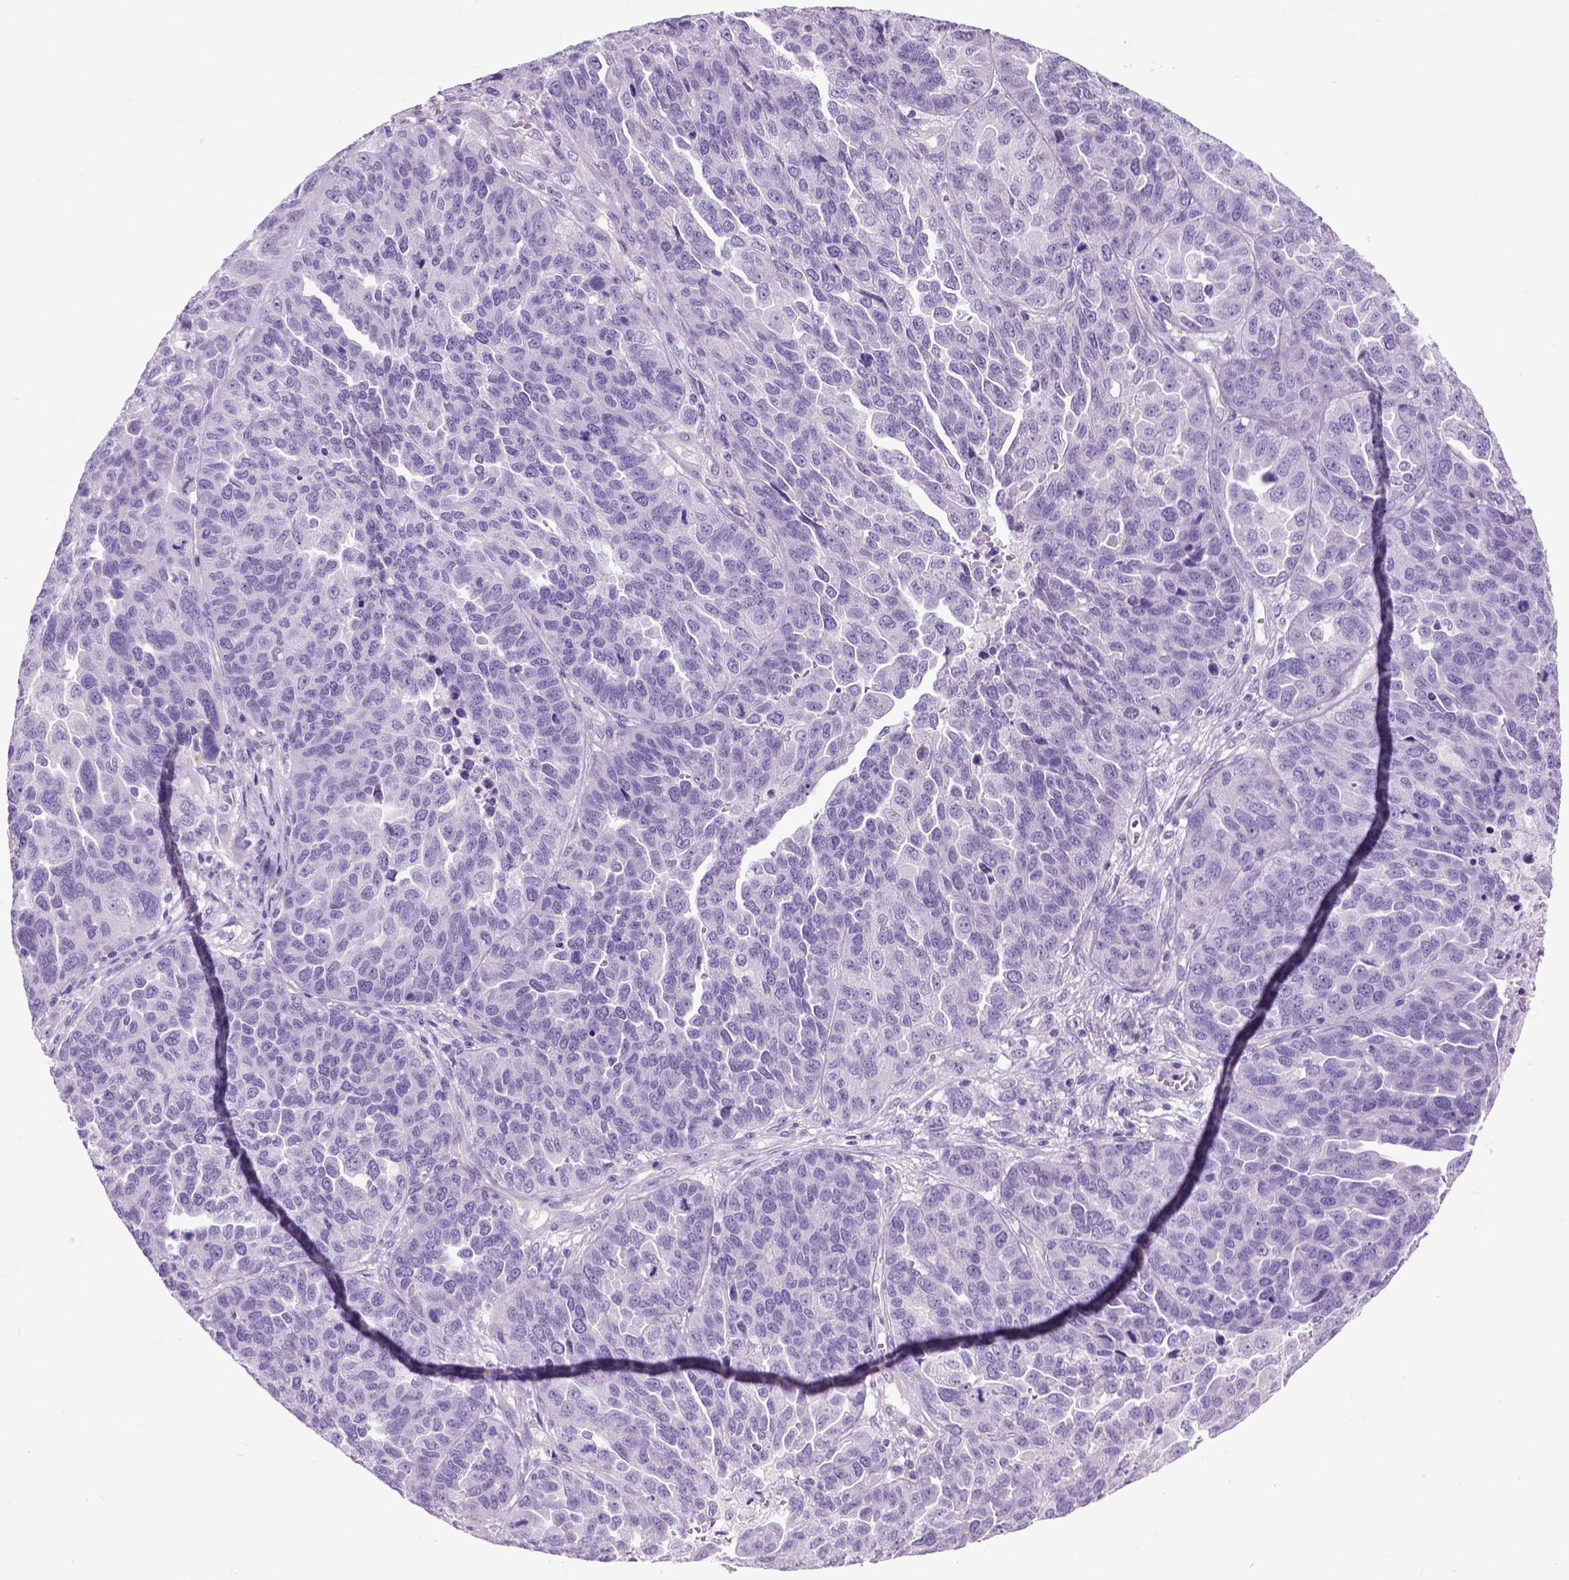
{"staining": {"intensity": "negative", "quantity": "none", "location": "none"}, "tissue": "ovarian cancer", "cell_type": "Tumor cells", "image_type": "cancer", "snomed": [{"axis": "morphology", "description": "Cystadenocarcinoma, serous, NOS"}, {"axis": "topography", "description": "Ovary"}], "caption": "Human ovarian serous cystadenocarcinoma stained for a protein using IHC demonstrates no expression in tumor cells.", "gene": "ARHGEF33", "patient": {"sex": "female", "age": 87}}